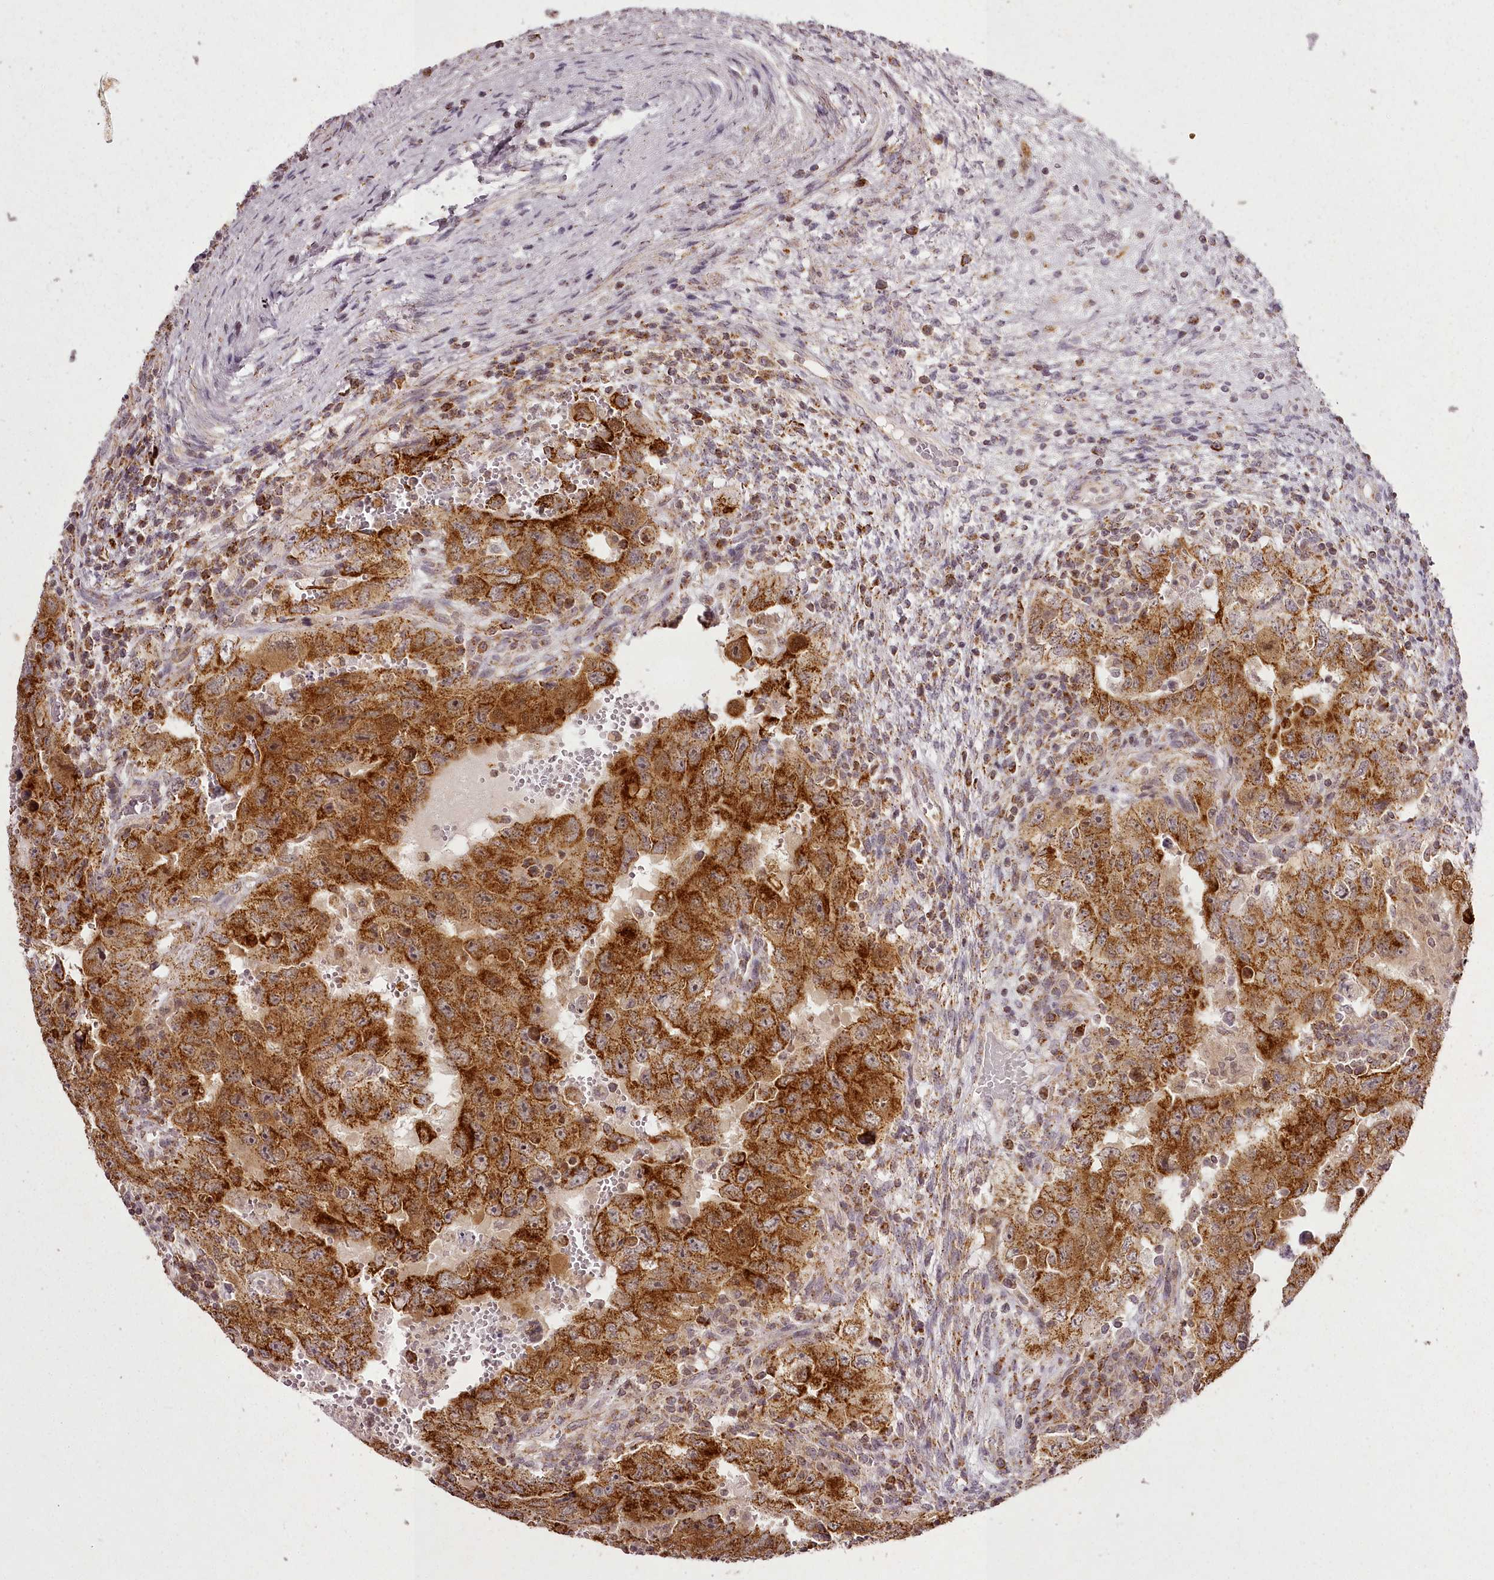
{"staining": {"intensity": "strong", "quantity": ">75%", "location": "cytoplasmic/membranous"}, "tissue": "testis cancer", "cell_type": "Tumor cells", "image_type": "cancer", "snomed": [{"axis": "morphology", "description": "Carcinoma, Embryonal, NOS"}, {"axis": "topography", "description": "Testis"}], "caption": "Testis embryonal carcinoma stained with DAB (3,3'-diaminobenzidine) immunohistochemistry shows high levels of strong cytoplasmic/membranous staining in approximately >75% of tumor cells.", "gene": "CHCHD2", "patient": {"sex": "male", "age": 26}}